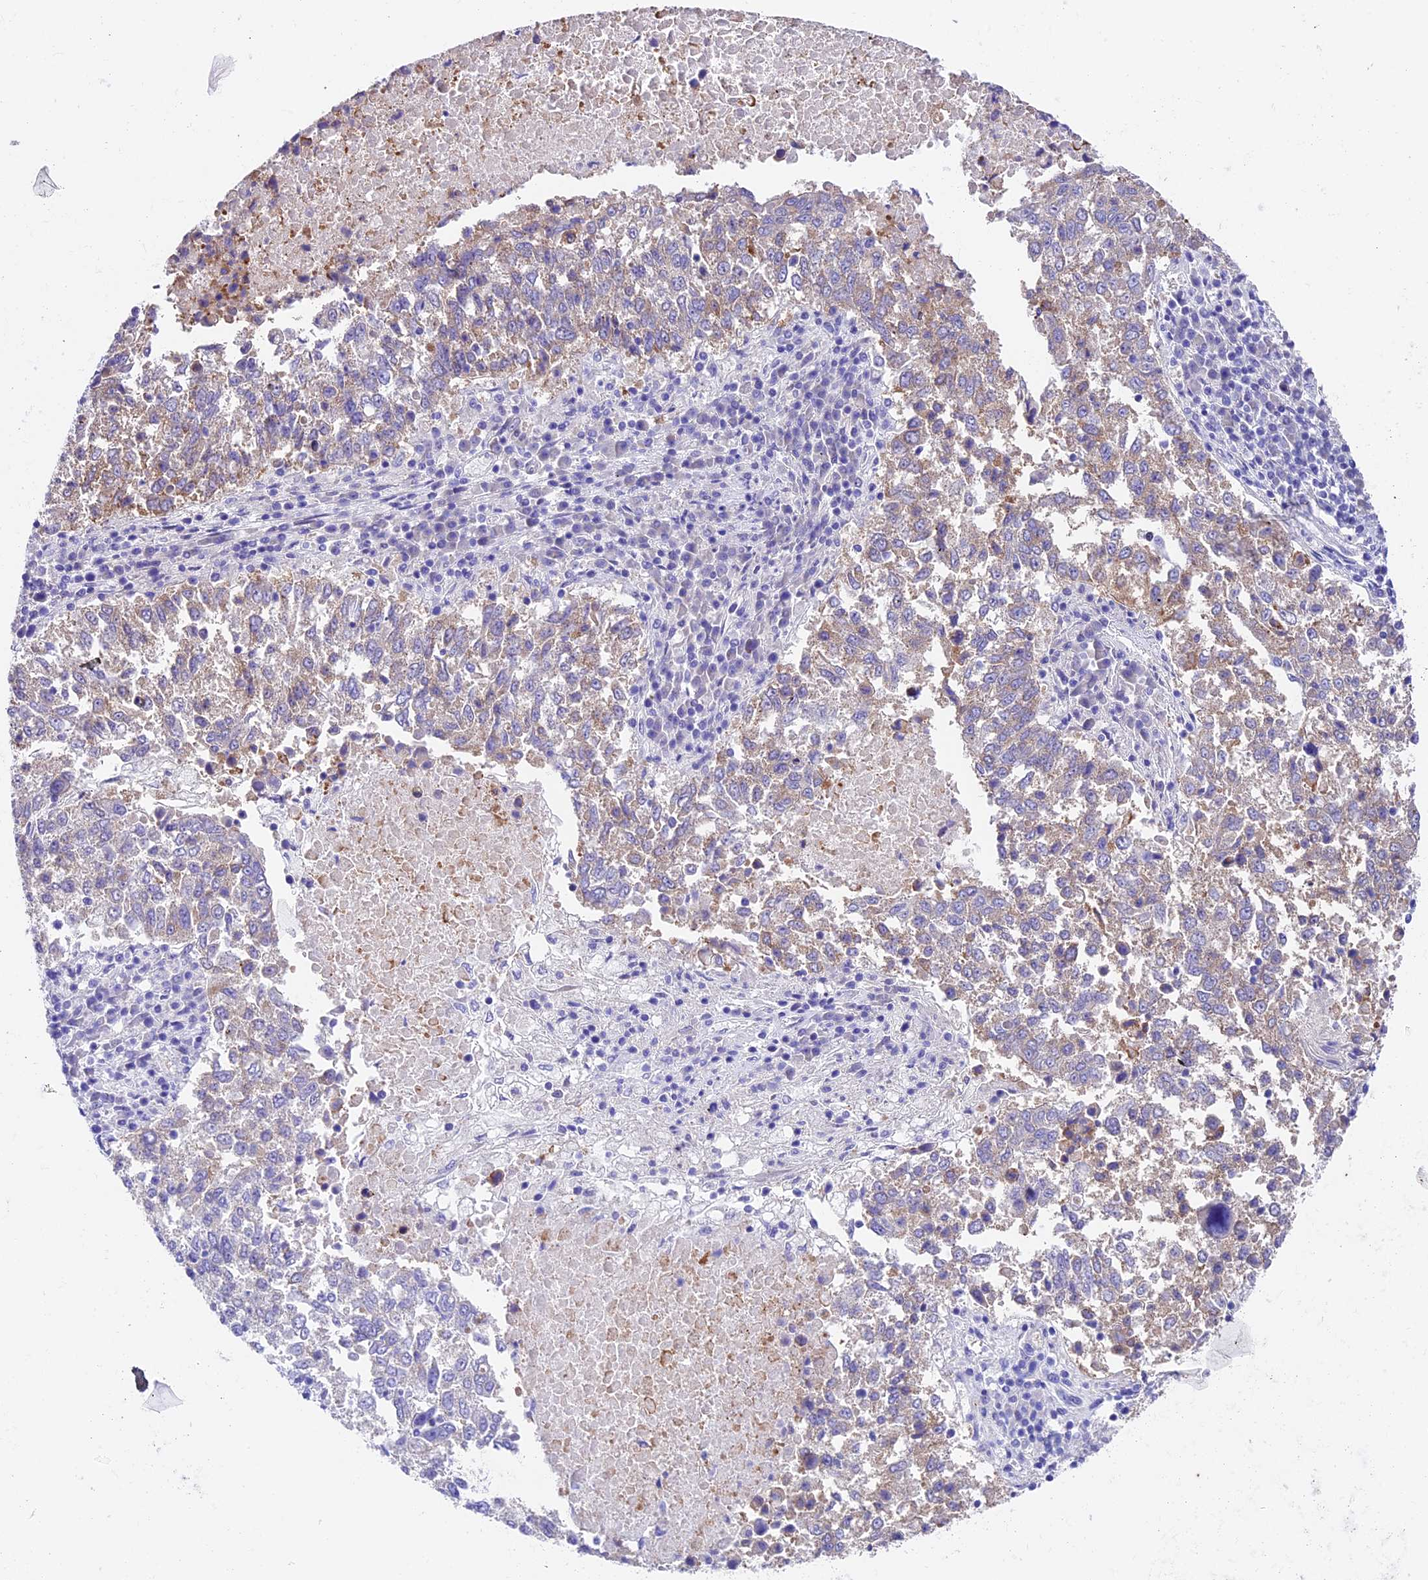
{"staining": {"intensity": "weak", "quantity": "25%-75%", "location": "cytoplasmic/membranous"}, "tissue": "lung cancer", "cell_type": "Tumor cells", "image_type": "cancer", "snomed": [{"axis": "morphology", "description": "Squamous cell carcinoma, NOS"}, {"axis": "topography", "description": "Lung"}], "caption": "Immunohistochemical staining of lung cancer reveals low levels of weak cytoplasmic/membranous positivity in about 25%-75% of tumor cells.", "gene": "SBNO2", "patient": {"sex": "male", "age": 73}}